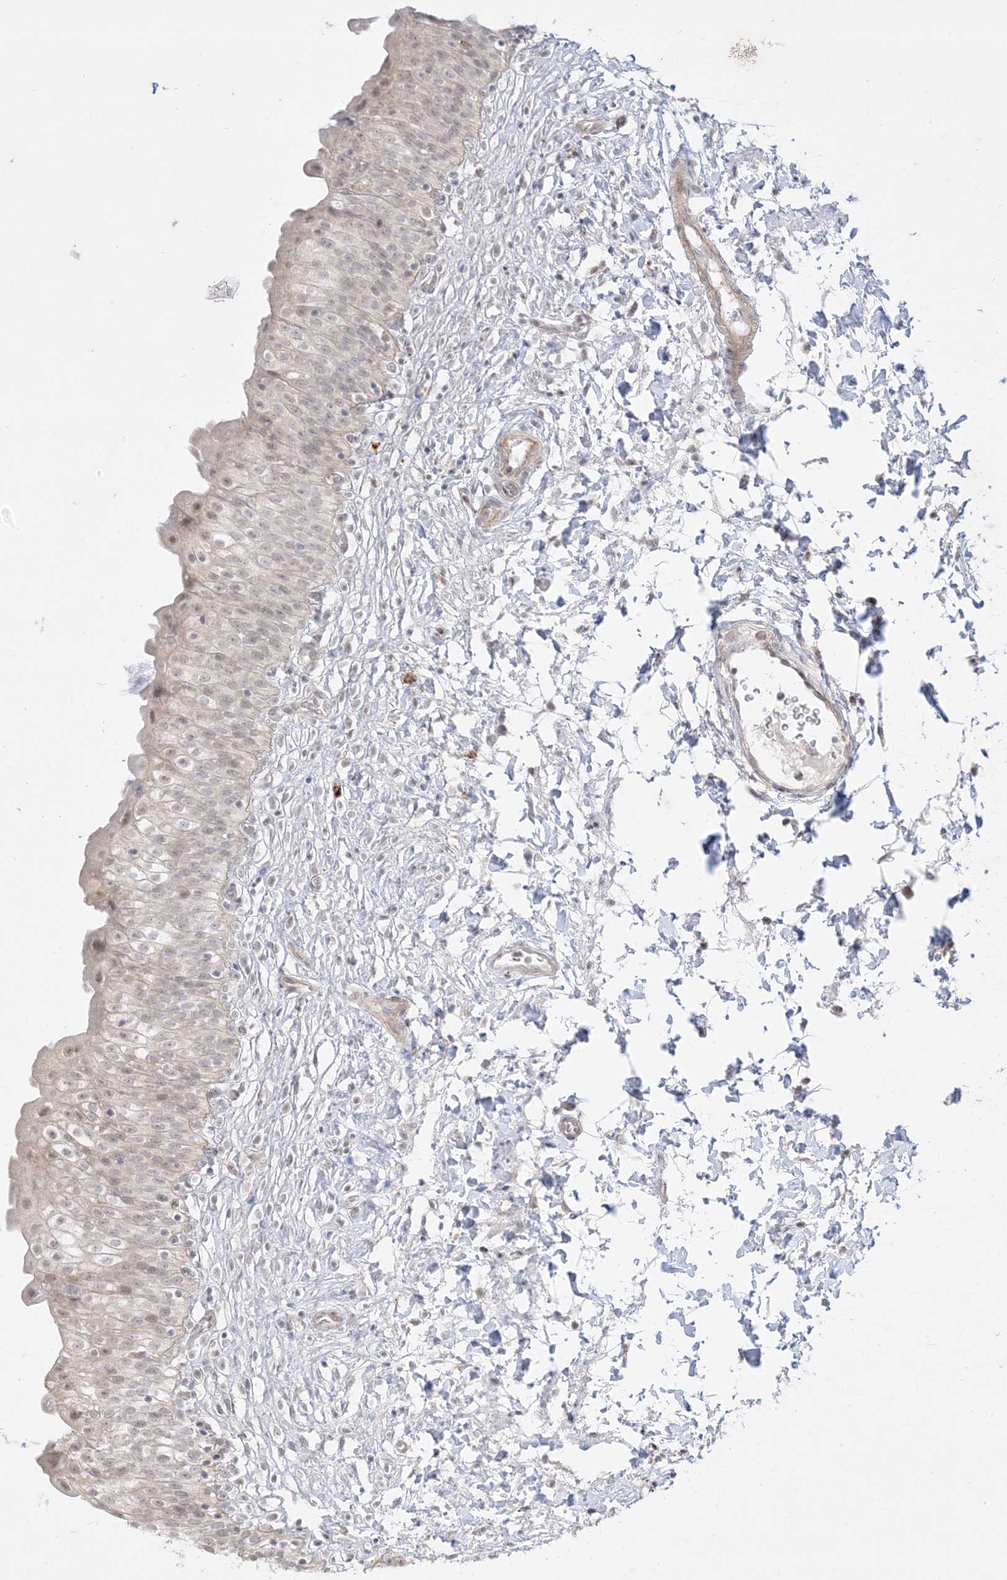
{"staining": {"intensity": "weak", "quantity": "25%-75%", "location": "cytoplasmic/membranous,nuclear"}, "tissue": "urinary bladder", "cell_type": "Urothelial cells", "image_type": "normal", "snomed": [{"axis": "morphology", "description": "Normal tissue, NOS"}, {"axis": "topography", "description": "Urinary bladder"}], "caption": "IHC (DAB (3,3'-diaminobenzidine)) staining of unremarkable human urinary bladder demonstrates weak cytoplasmic/membranous,nuclear protein expression in about 25%-75% of urothelial cells. Using DAB (brown) and hematoxylin (blue) stains, captured at high magnification using brightfield microscopy.", "gene": "PTK6", "patient": {"sex": "male", "age": 55}}